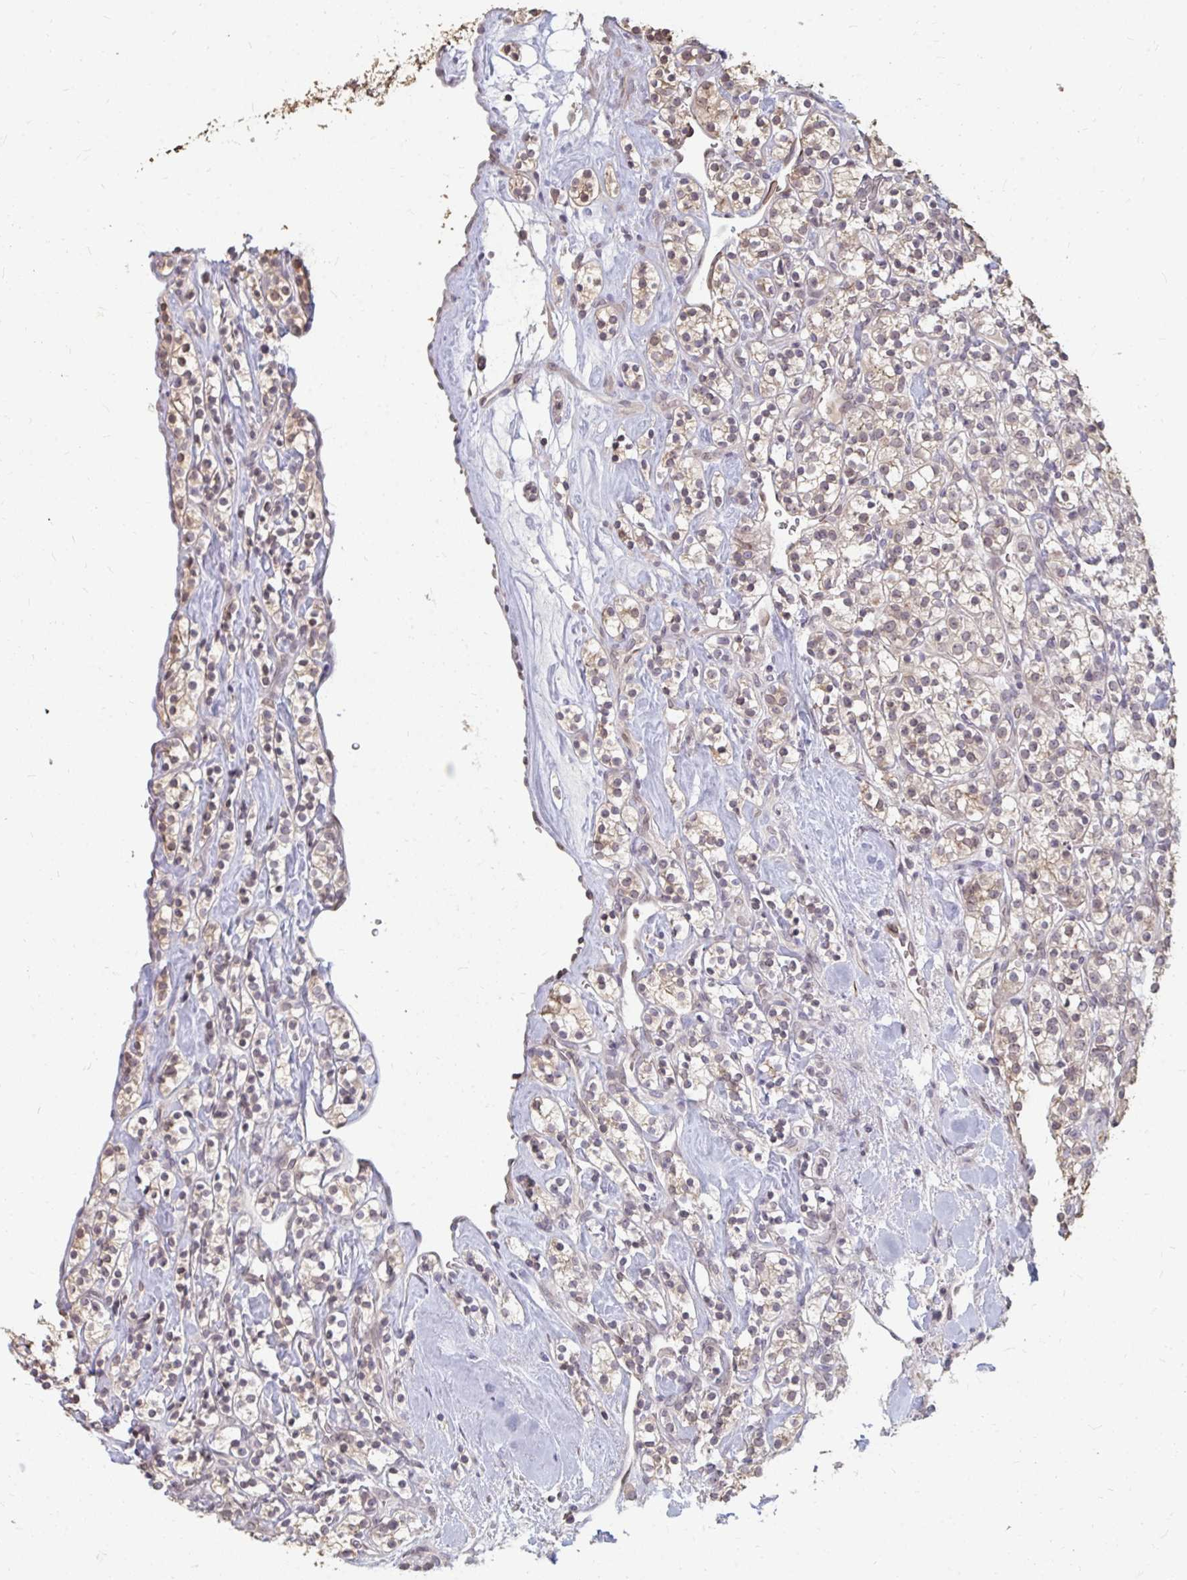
{"staining": {"intensity": "weak", "quantity": "<25%", "location": "cytoplasmic/membranous"}, "tissue": "renal cancer", "cell_type": "Tumor cells", "image_type": "cancer", "snomed": [{"axis": "morphology", "description": "Adenocarcinoma, NOS"}, {"axis": "topography", "description": "Kidney"}], "caption": "The photomicrograph exhibits no staining of tumor cells in renal cancer (adenocarcinoma).", "gene": "GPC5", "patient": {"sex": "male", "age": 77}}